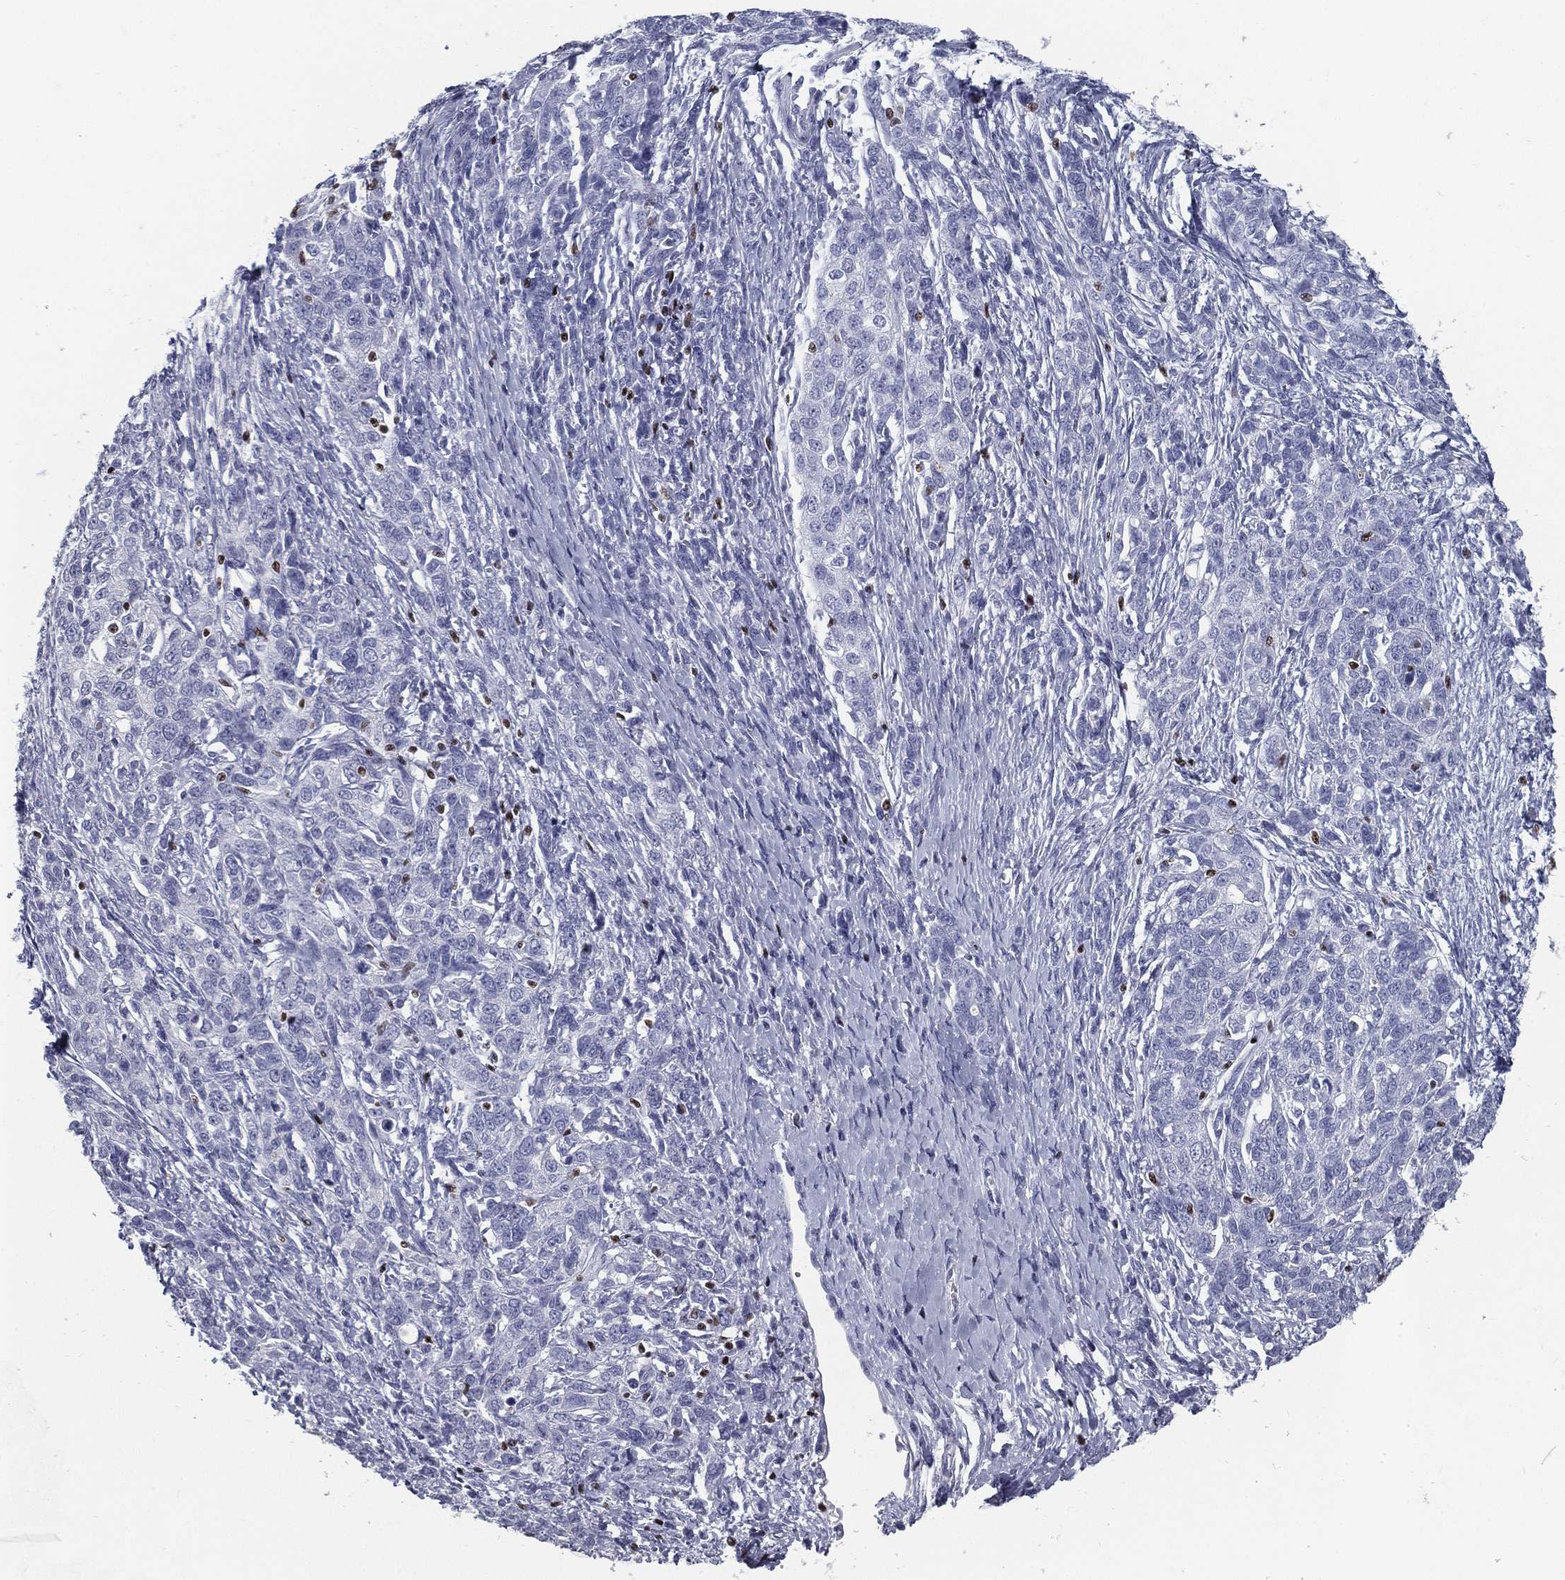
{"staining": {"intensity": "negative", "quantity": "none", "location": "none"}, "tissue": "ovarian cancer", "cell_type": "Tumor cells", "image_type": "cancer", "snomed": [{"axis": "morphology", "description": "Cystadenocarcinoma, serous, NOS"}, {"axis": "topography", "description": "Ovary"}], "caption": "An immunohistochemistry (IHC) photomicrograph of ovarian serous cystadenocarcinoma is shown. There is no staining in tumor cells of ovarian serous cystadenocarcinoma.", "gene": "PYHIN1", "patient": {"sex": "female", "age": 71}}